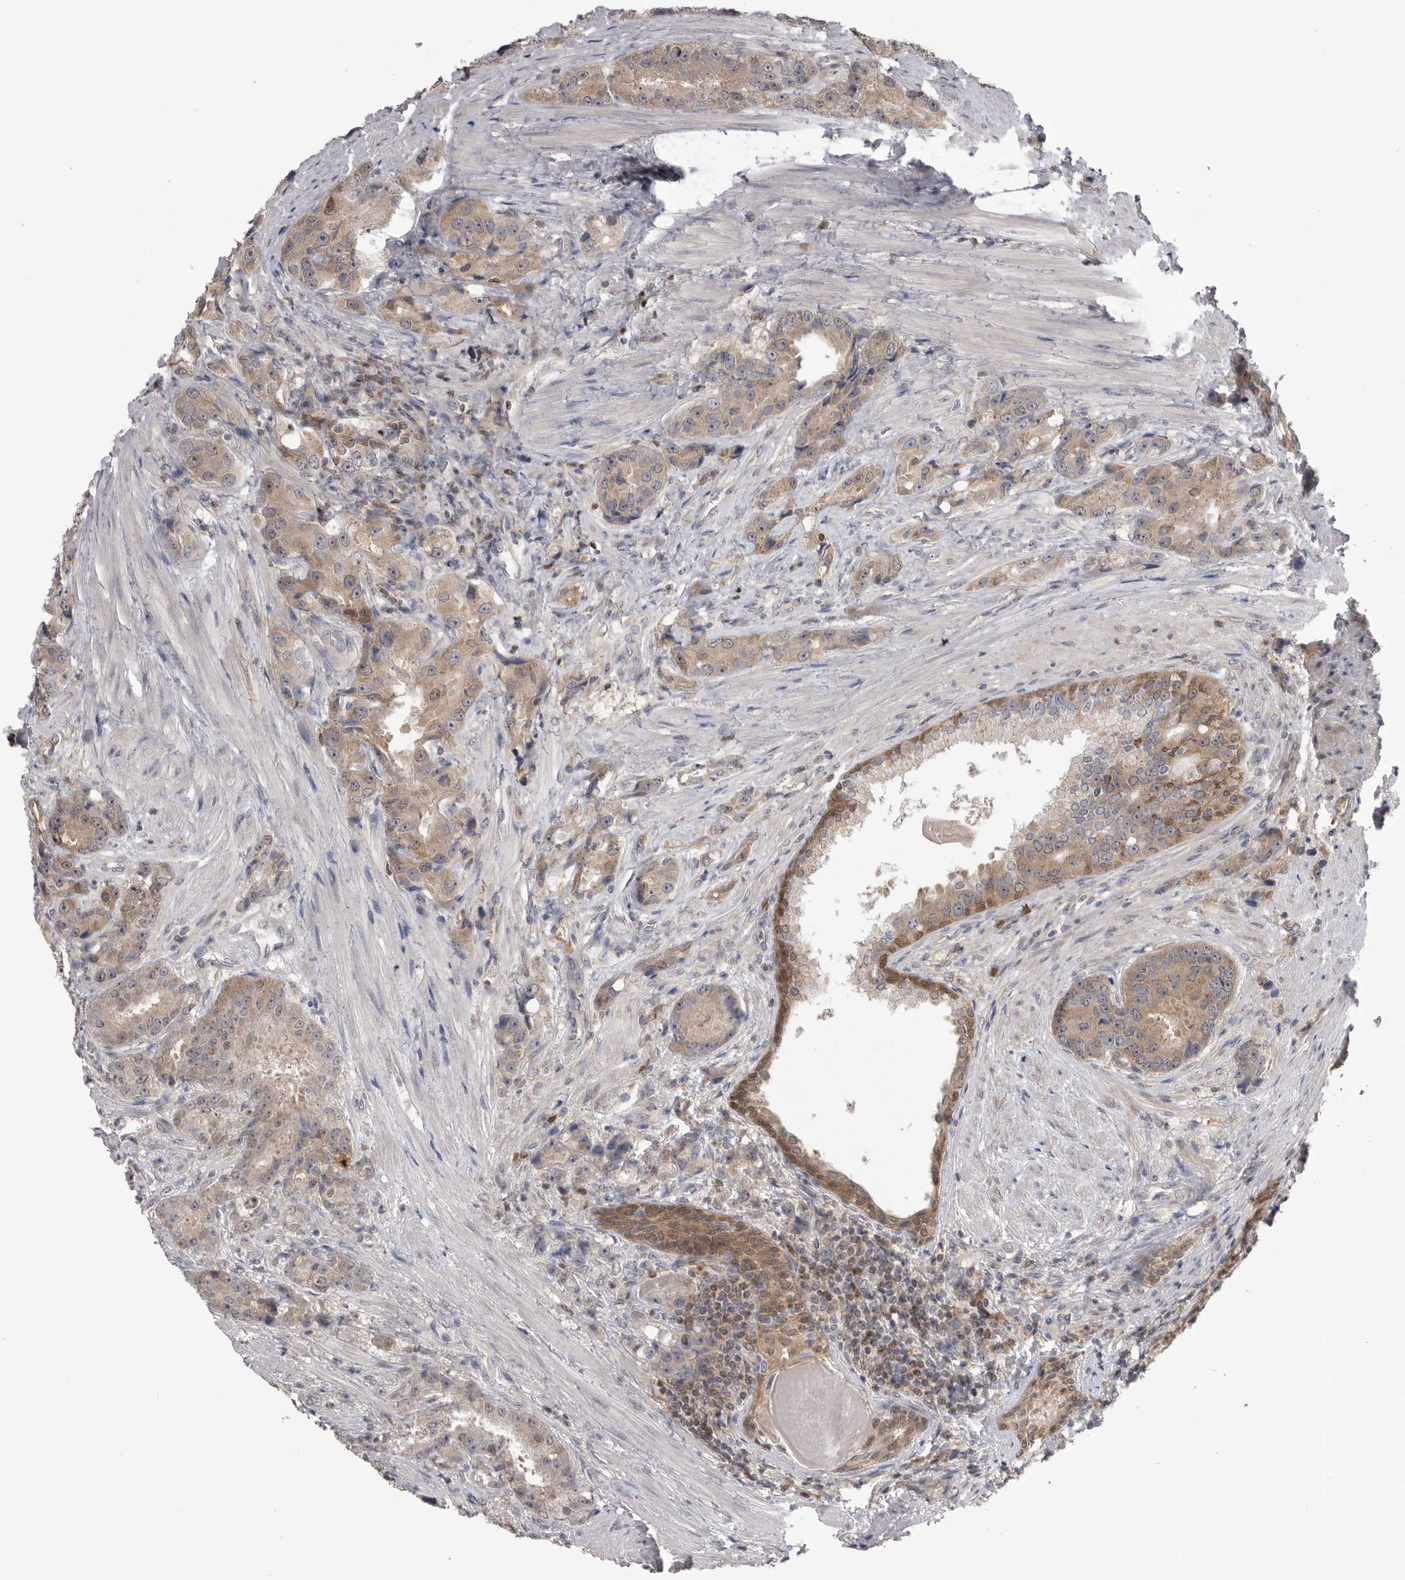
{"staining": {"intensity": "moderate", "quantity": ">75%", "location": "cytoplasmic/membranous"}, "tissue": "prostate cancer", "cell_type": "Tumor cells", "image_type": "cancer", "snomed": [{"axis": "morphology", "description": "Adenocarcinoma, High grade"}, {"axis": "topography", "description": "Prostate"}], "caption": "IHC (DAB) staining of human prostate cancer (adenocarcinoma (high-grade)) exhibits moderate cytoplasmic/membranous protein positivity in about >75% of tumor cells.", "gene": "MAPK13", "patient": {"sex": "male", "age": 60}}